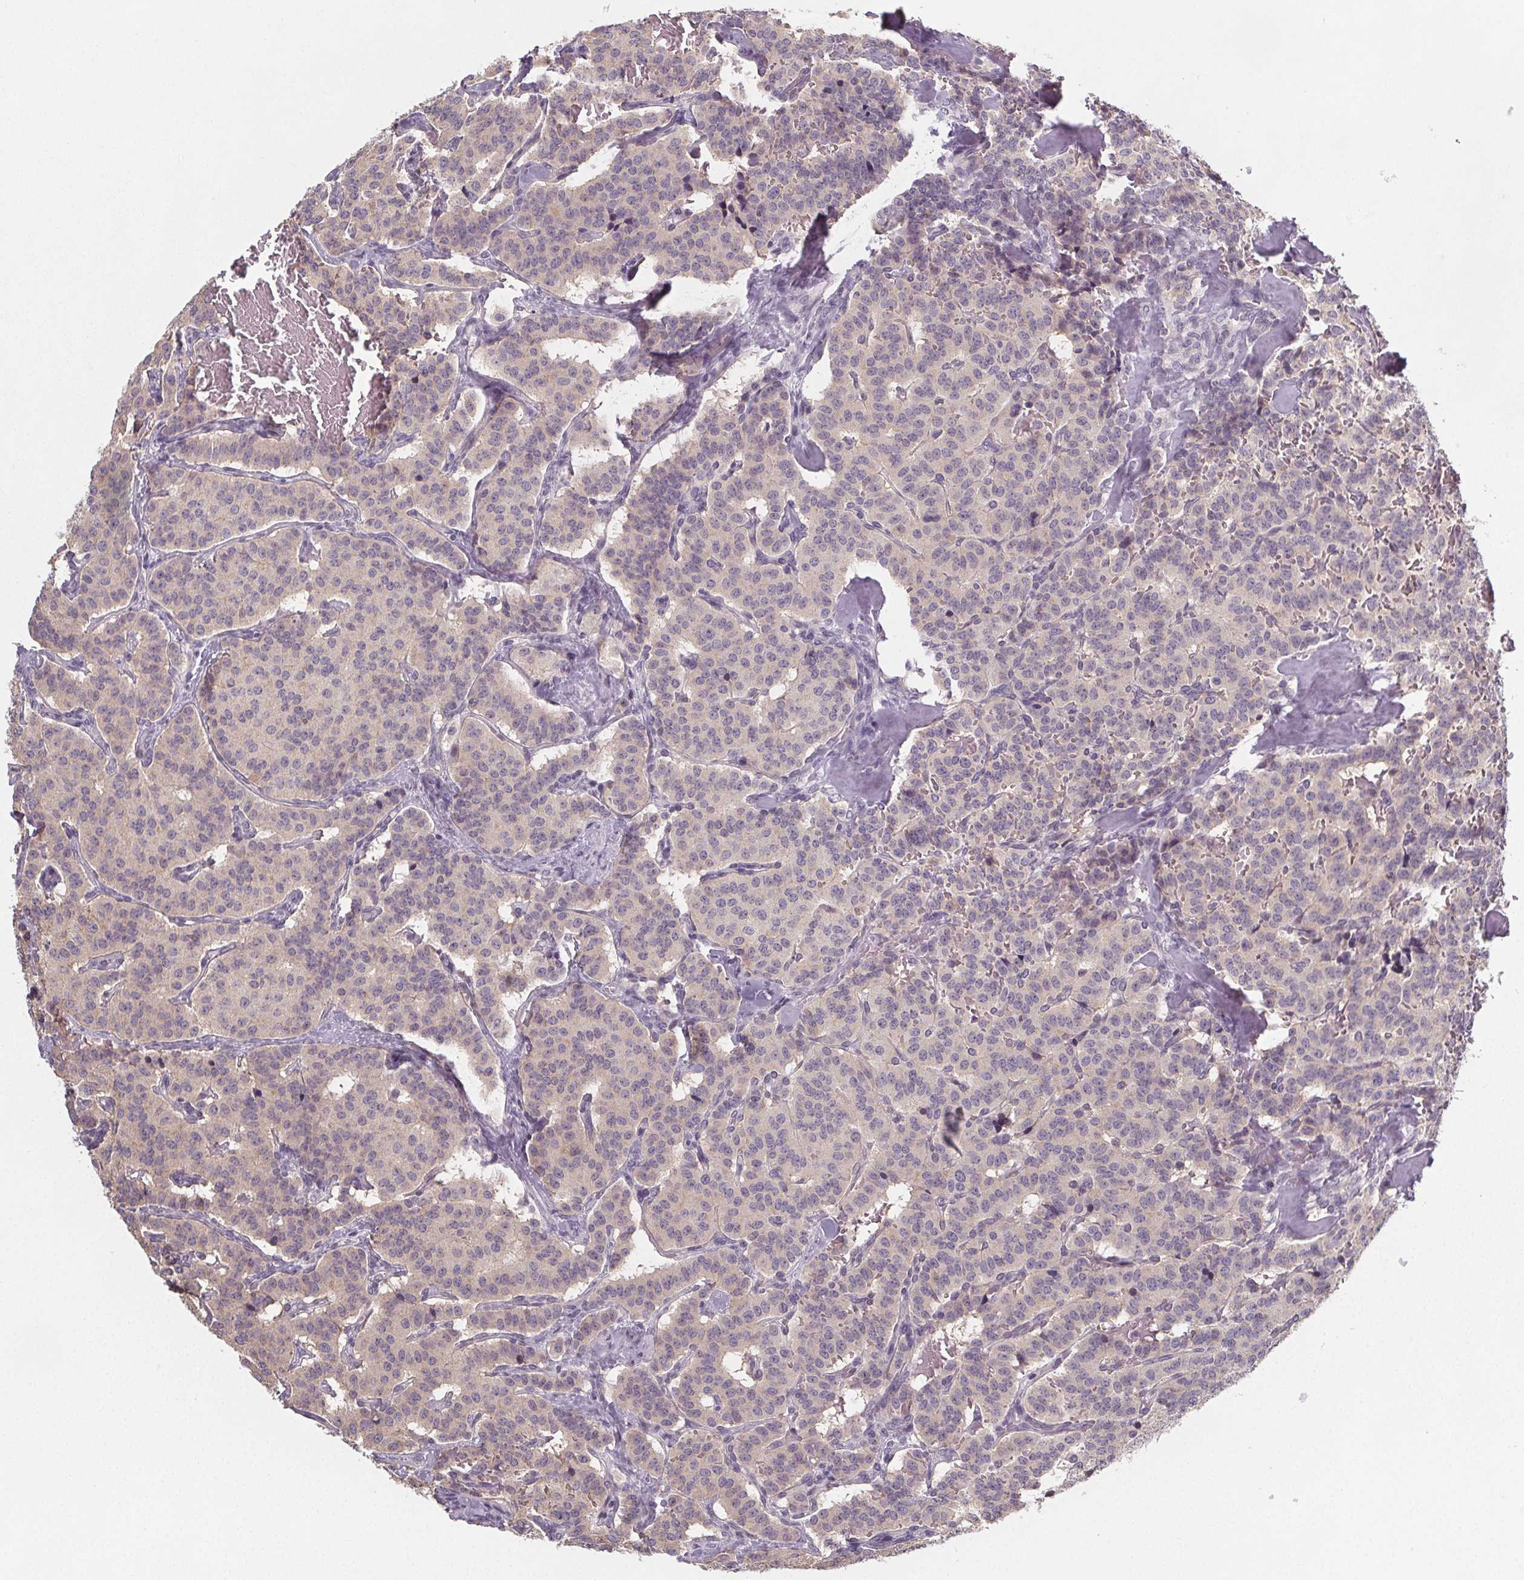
{"staining": {"intensity": "negative", "quantity": "none", "location": "none"}, "tissue": "carcinoid", "cell_type": "Tumor cells", "image_type": "cancer", "snomed": [{"axis": "morphology", "description": "Carcinoid, malignant, NOS"}, {"axis": "topography", "description": "Lung"}], "caption": "High magnification brightfield microscopy of malignant carcinoid stained with DAB (brown) and counterstained with hematoxylin (blue): tumor cells show no significant expression.", "gene": "SLC26A2", "patient": {"sex": "female", "age": 46}}